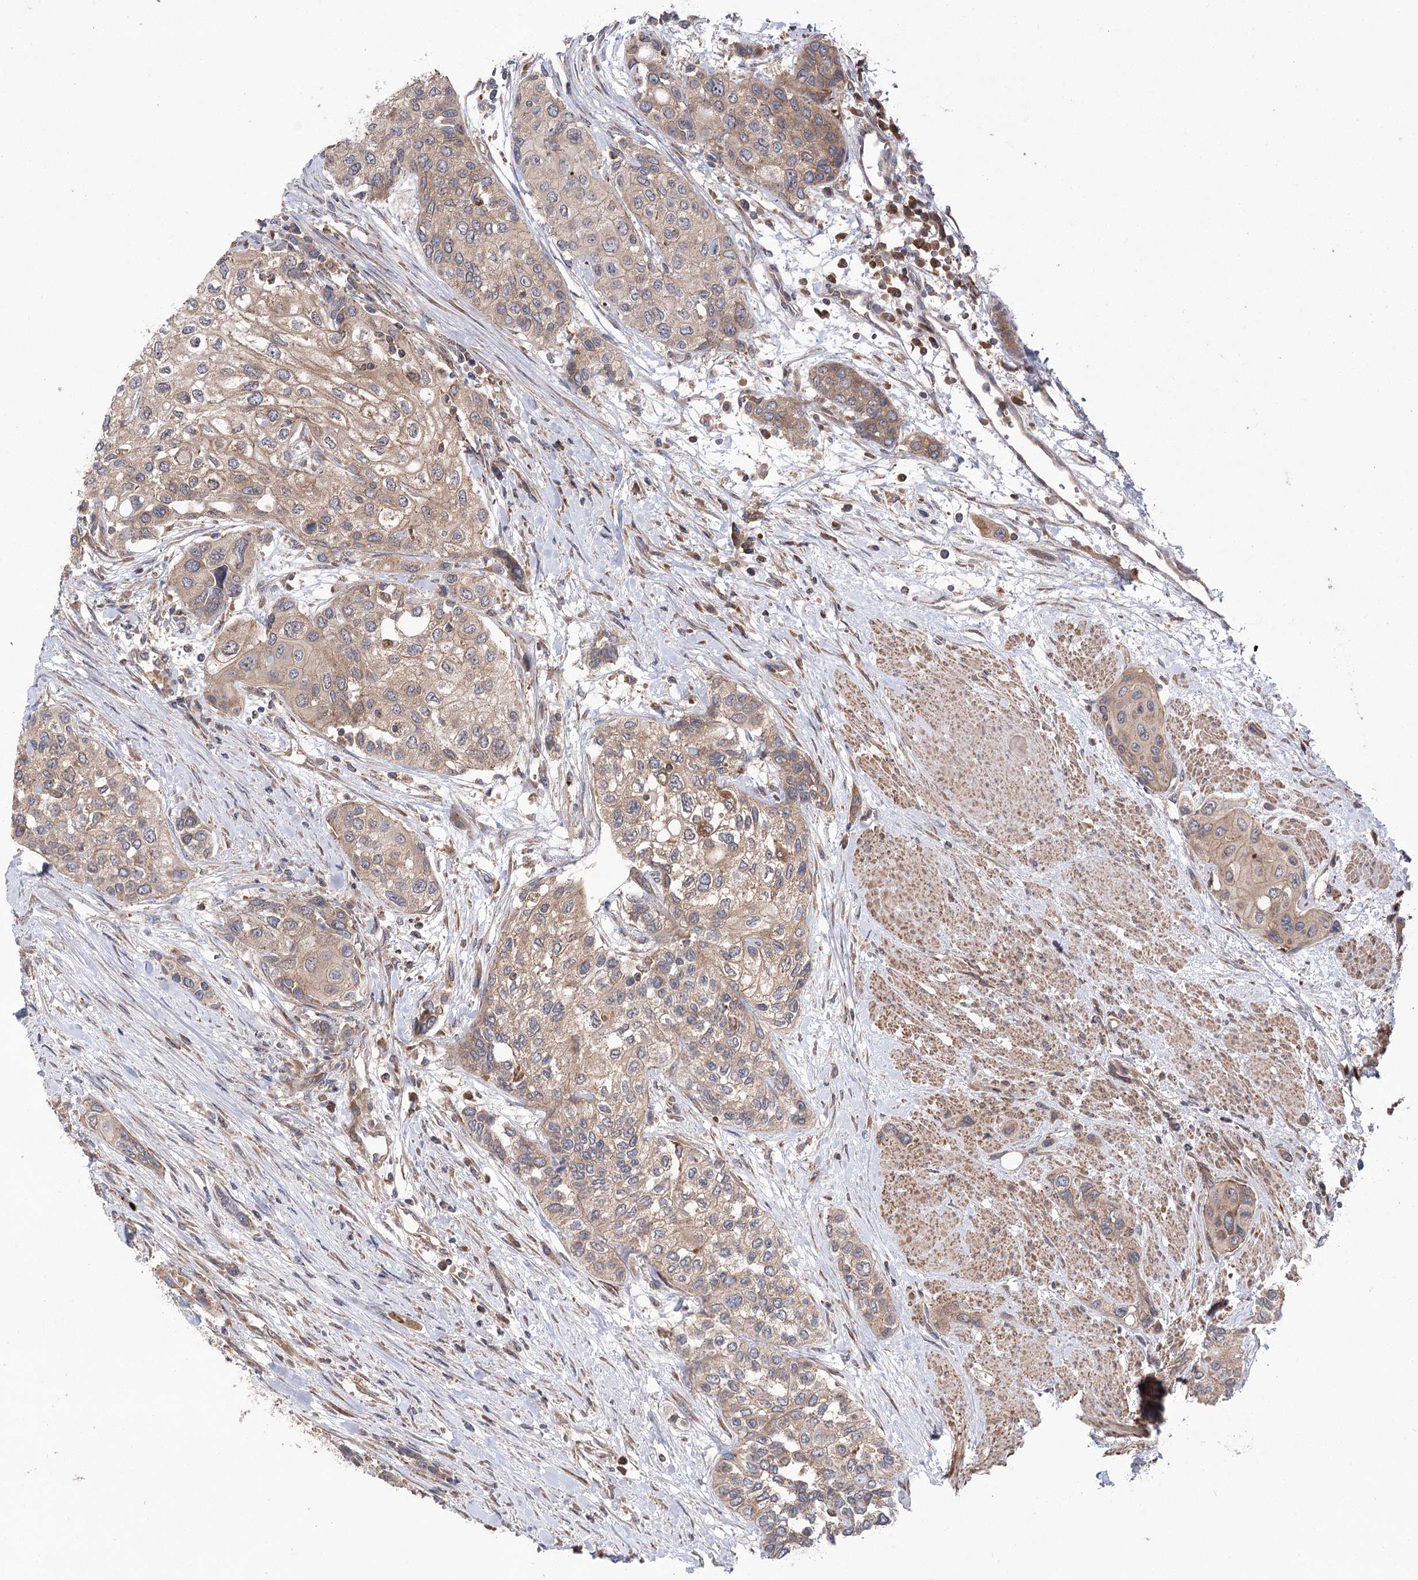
{"staining": {"intensity": "weak", "quantity": ">75%", "location": "cytoplasmic/membranous"}, "tissue": "urothelial cancer", "cell_type": "Tumor cells", "image_type": "cancer", "snomed": [{"axis": "morphology", "description": "Normal tissue, NOS"}, {"axis": "morphology", "description": "Urothelial carcinoma, High grade"}, {"axis": "topography", "description": "Vascular tissue"}, {"axis": "topography", "description": "Urinary bladder"}], "caption": "Urothelial carcinoma (high-grade) stained for a protein (brown) exhibits weak cytoplasmic/membranous positive positivity in about >75% of tumor cells.", "gene": "VPS37B", "patient": {"sex": "female", "age": 56}}